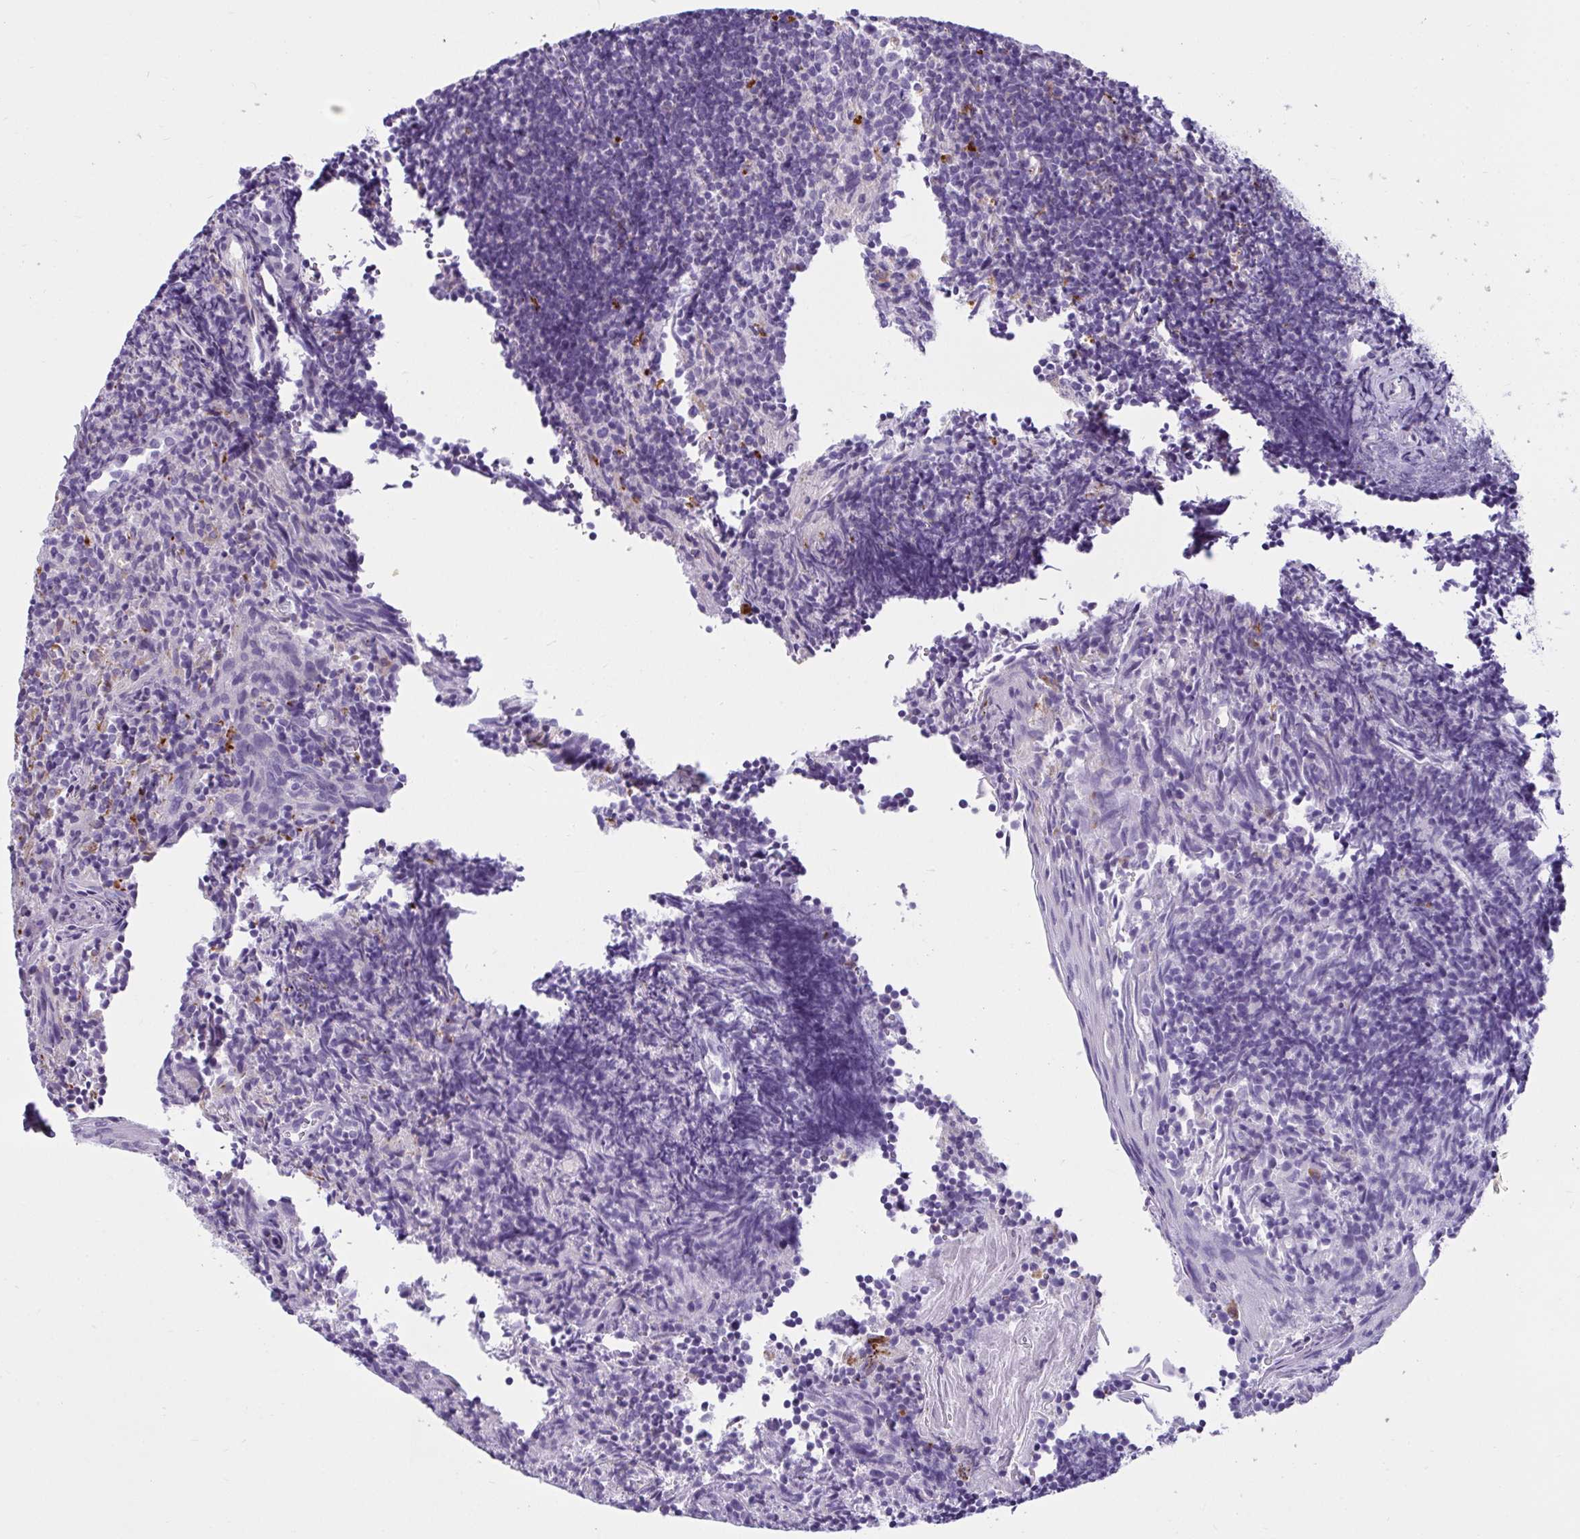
{"staining": {"intensity": "strong", "quantity": "<25%", "location": "cytoplasmic/membranous"}, "tissue": "tonsil", "cell_type": "Germinal center cells", "image_type": "normal", "snomed": [{"axis": "morphology", "description": "Normal tissue, NOS"}, {"axis": "topography", "description": "Tonsil"}], "caption": "Tonsil was stained to show a protein in brown. There is medium levels of strong cytoplasmic/membranous positivity in approximately <25% of germinal center cells. The protein of interest is shown in brown color, while the nuclei are stained blue.", "gene": "CTSZ", "patient": {"sex": "female", "age": 10}}